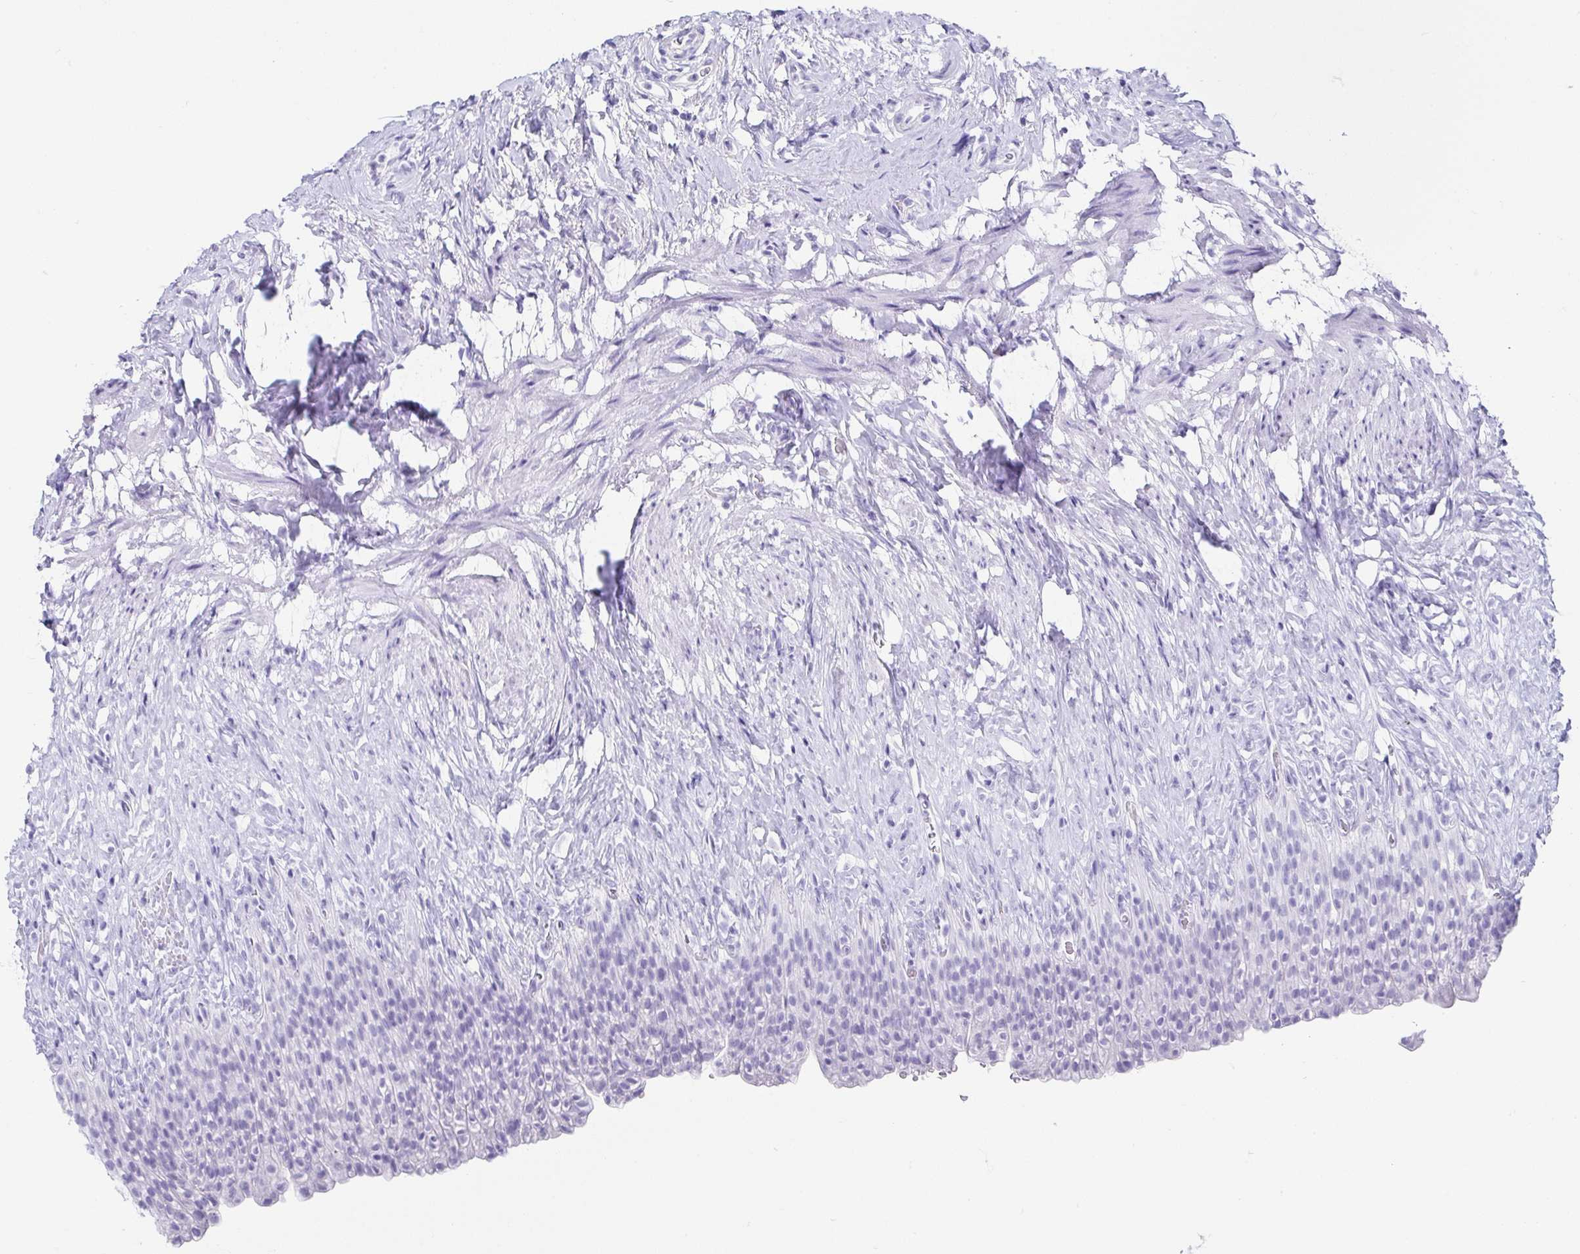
{"staining": {"intensity": "negative", "quantity": "none", "location": "none"}, "tissue": "urinary bladder", "cell_type": "Urothelial cells", "image_type": "normal", "snomed": [{"axis": "morphology", "description": "Normal tissue, NOS"}, {"axis": "topography", "description": "Urinary bladder"}, {"axis": "topography", "description": "Prostate"}], "caption": "Protein analysis of benign urinary bladder shows no significant staining in urothelial cells. The staining was performed using DAB (3,3'-diaminobenzidine) to visualize the protein expression in brown, while the nuclei were stained in blue with hematoxylin (Magnification: 20x).", "gene": "CD164L2", "patient": {"sex": "male", "age": 76}}